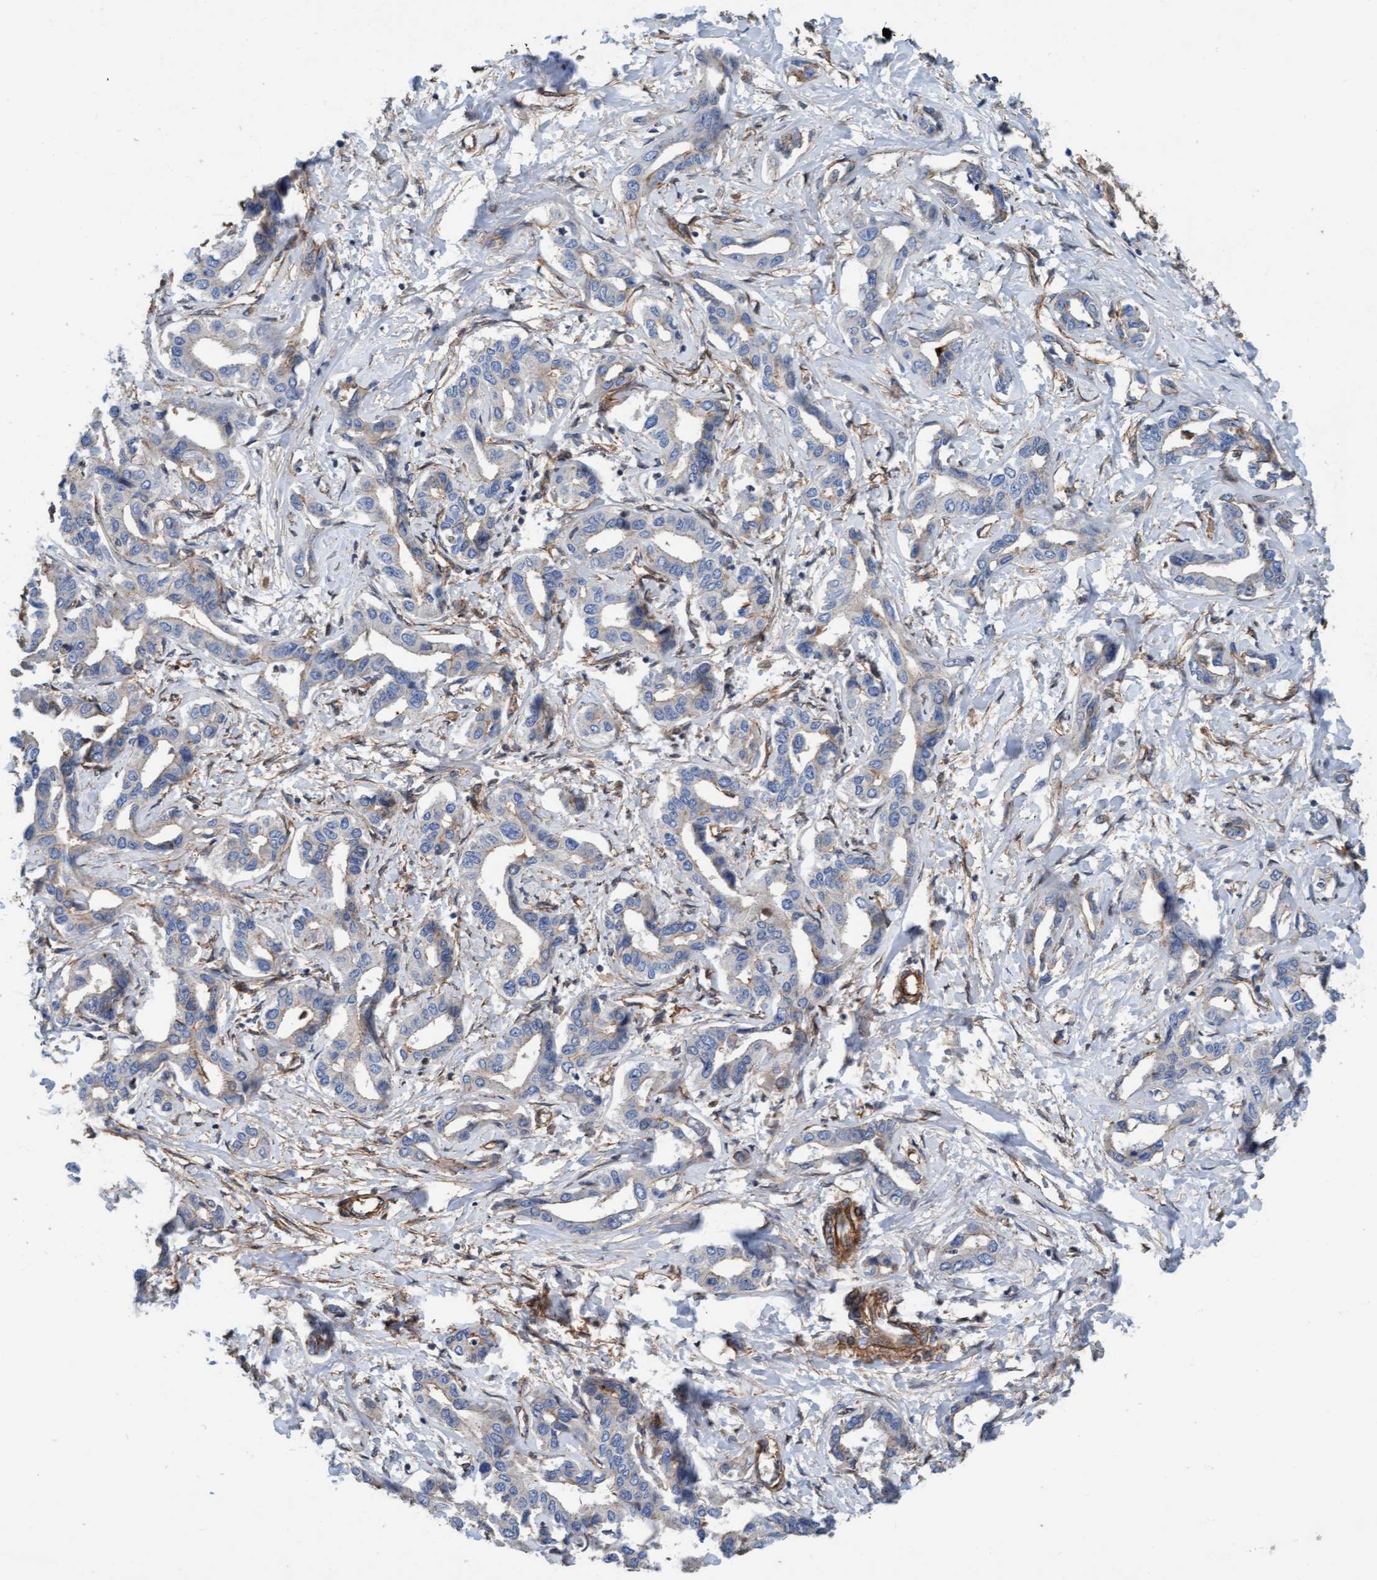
{"staining": {"intensity": "negative", "quantity": "none", "location": "none"}, "tissue": "liver cancer", "cell_type": "Tumor cells", "image_type": "cancer", "snomed": [{"axis": "morphology", "description": "Cholangiocarcinoma"}, {"axis": "topography", "description": "Liver"}], "caption": "High power microscopy photomicrograph of an IHC photomicrograph of cholangiocarcinoma (liver), revealing no significant expression in tumor cells.", "gene": "STXBP4", "patient": {"sex": "male", "age": 59}}